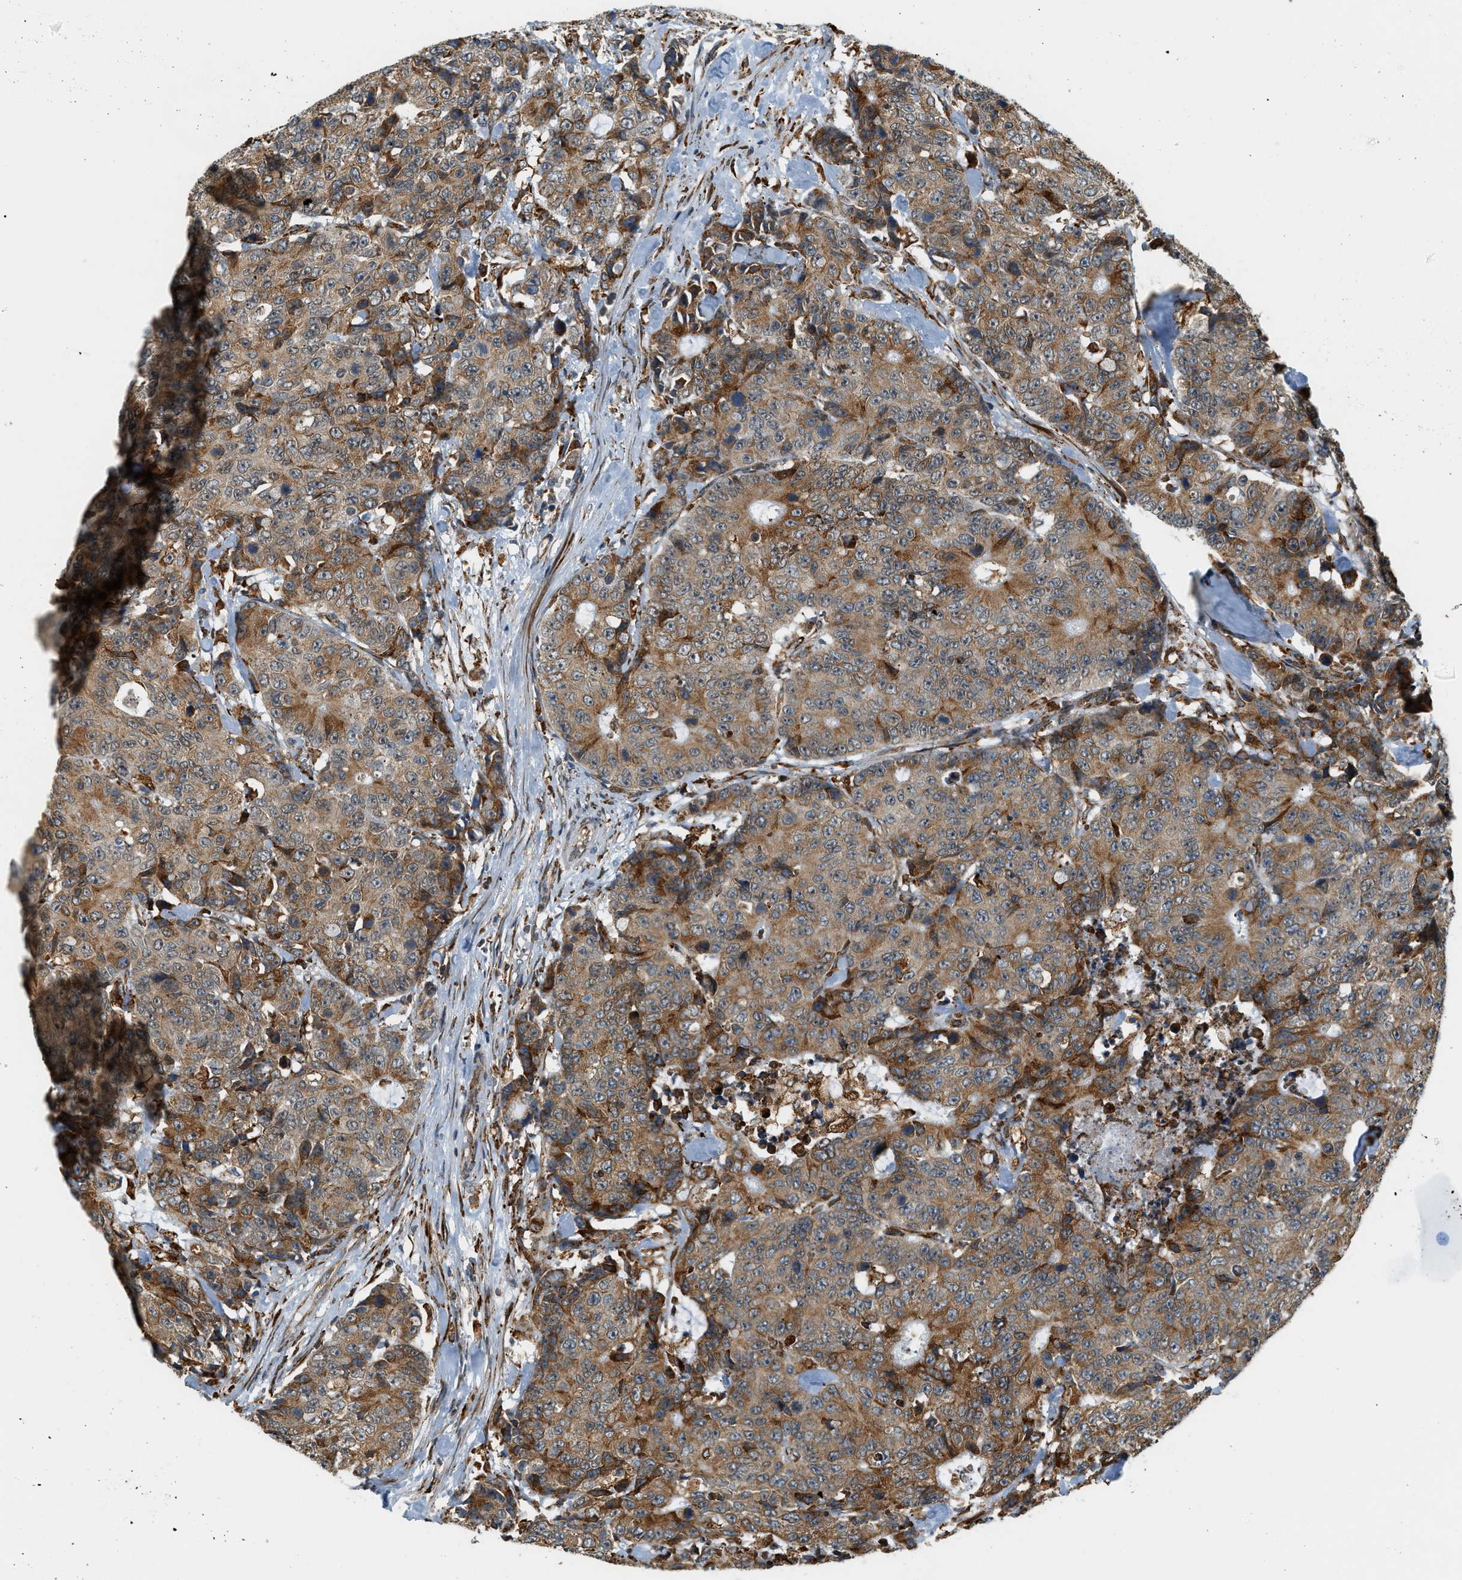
{"staining": {"intensity": "moderate", "quantity": ">75%", "location": "cytoplasmic/membranous"}, "tissue": "colorectal cancer", "cell_type": "Tumor cells", "image_type": "cancer", "snomed": [{"axis": "morphology", "description": "Adenocarcinoma, NOS"}, {"axis": "topography", "description": "Colon"}], "caption": "A medium amount of moderate cytoplasmic/membranous positivity is seen in about >75% of tumor cells in colorectal adenocarcinoma tissue.", "gene": "SEMA4D", "patient": {"sex": "female", "age": 86}}